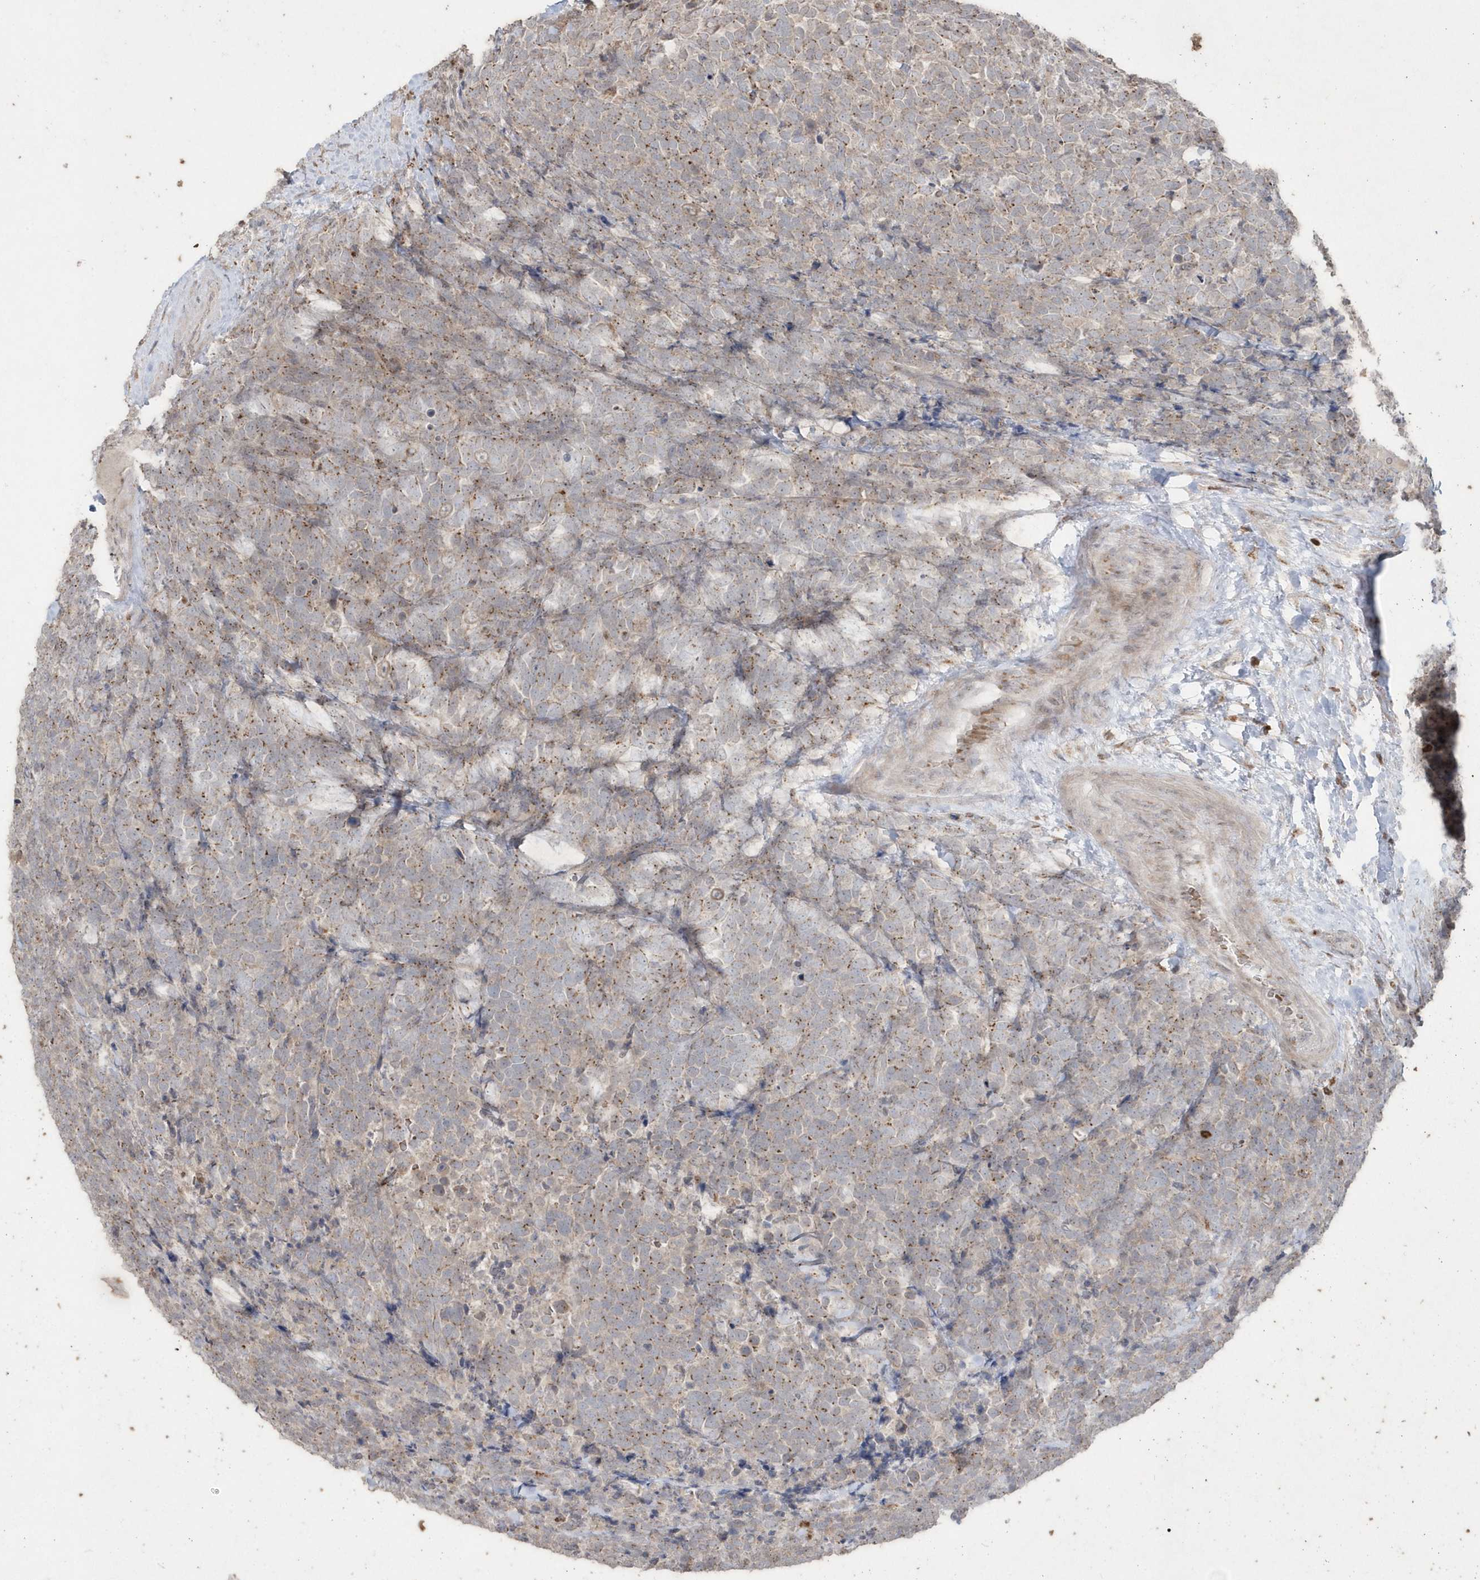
{"staining": {"intensity": "moderate", "quantity": ">75%", "location": "cytoplasmic/membranous"}, "tissue": "urothelial cancer", "cell_type": "Tumor cells", "image_type": "cancer", "snomed": [{"axis": "morphology", "description": "Urothelial carcinoma, High grade"}, {"axis": "topography", "description": "Urinary bladder"}], "caption": "Immunohistochemical staining of human urothelial carcinoma (high-grade) reveals medium levels of moderate cytoplasmic/membranous protein expression in approximately >75% of tumor cells.", "gene": "GEMIN6", "patient": {"sex": "female", "age": 82}}